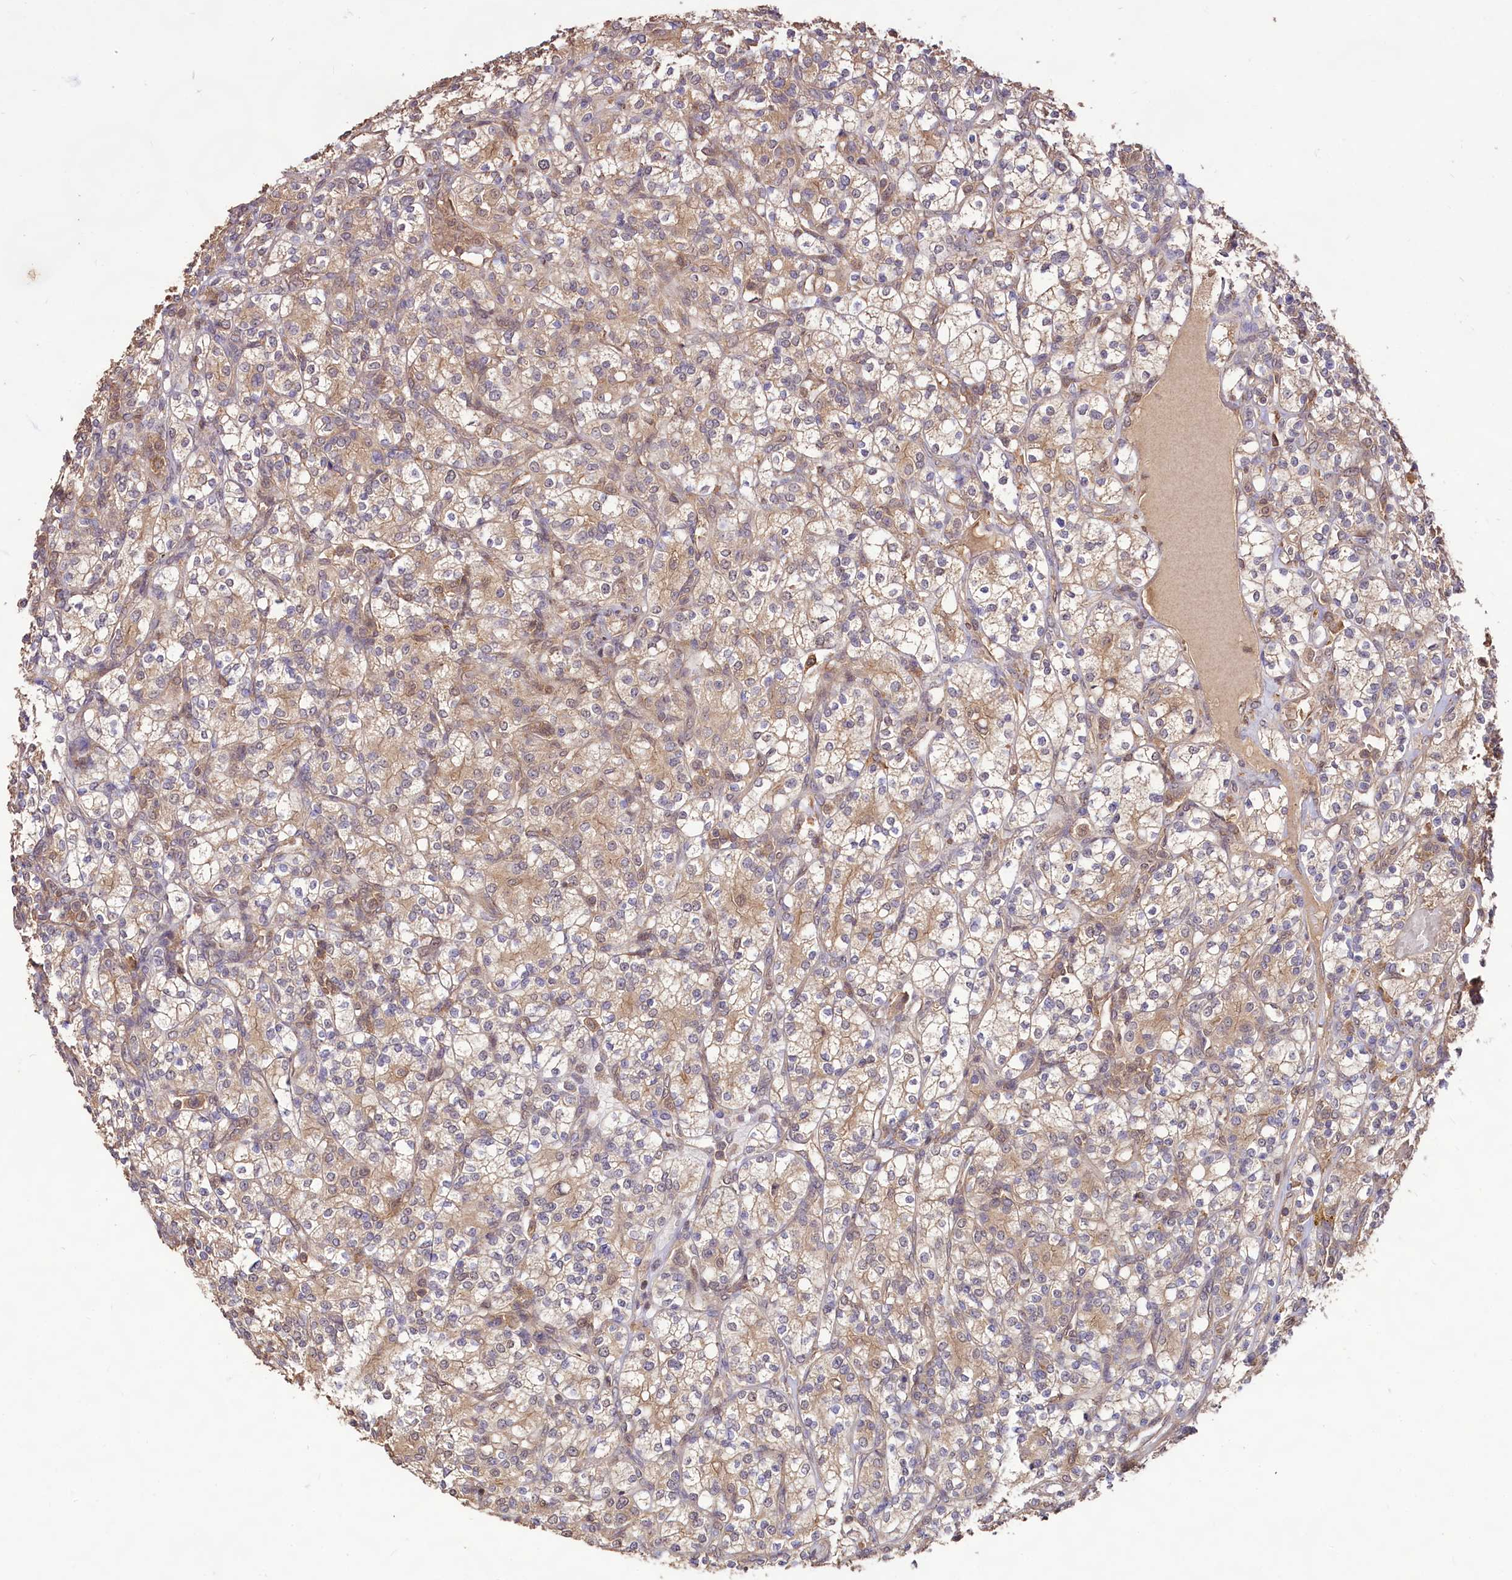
{"staining": {"intensity": "weak", "quantity": ">75%", "location": "cytoplasmic/membranous"}, "tissue": "renal cancer", "cell_type": "Tumor cells", "image_type": "cancer", "snomed": [{"axis": "morphology", "description": "Adenocarcinoma, NOS"}, {"axis": "topography", "description": "Kidney"}], "caption": "Protein analysis of renal cancer (adenocarcinoma) tissue demonstrates weak cytoplasmic/membranous positivity in approximately >75% of tumor cells.", "gene": "RRP8", "patient": {"sex": "male", "age": 77}}